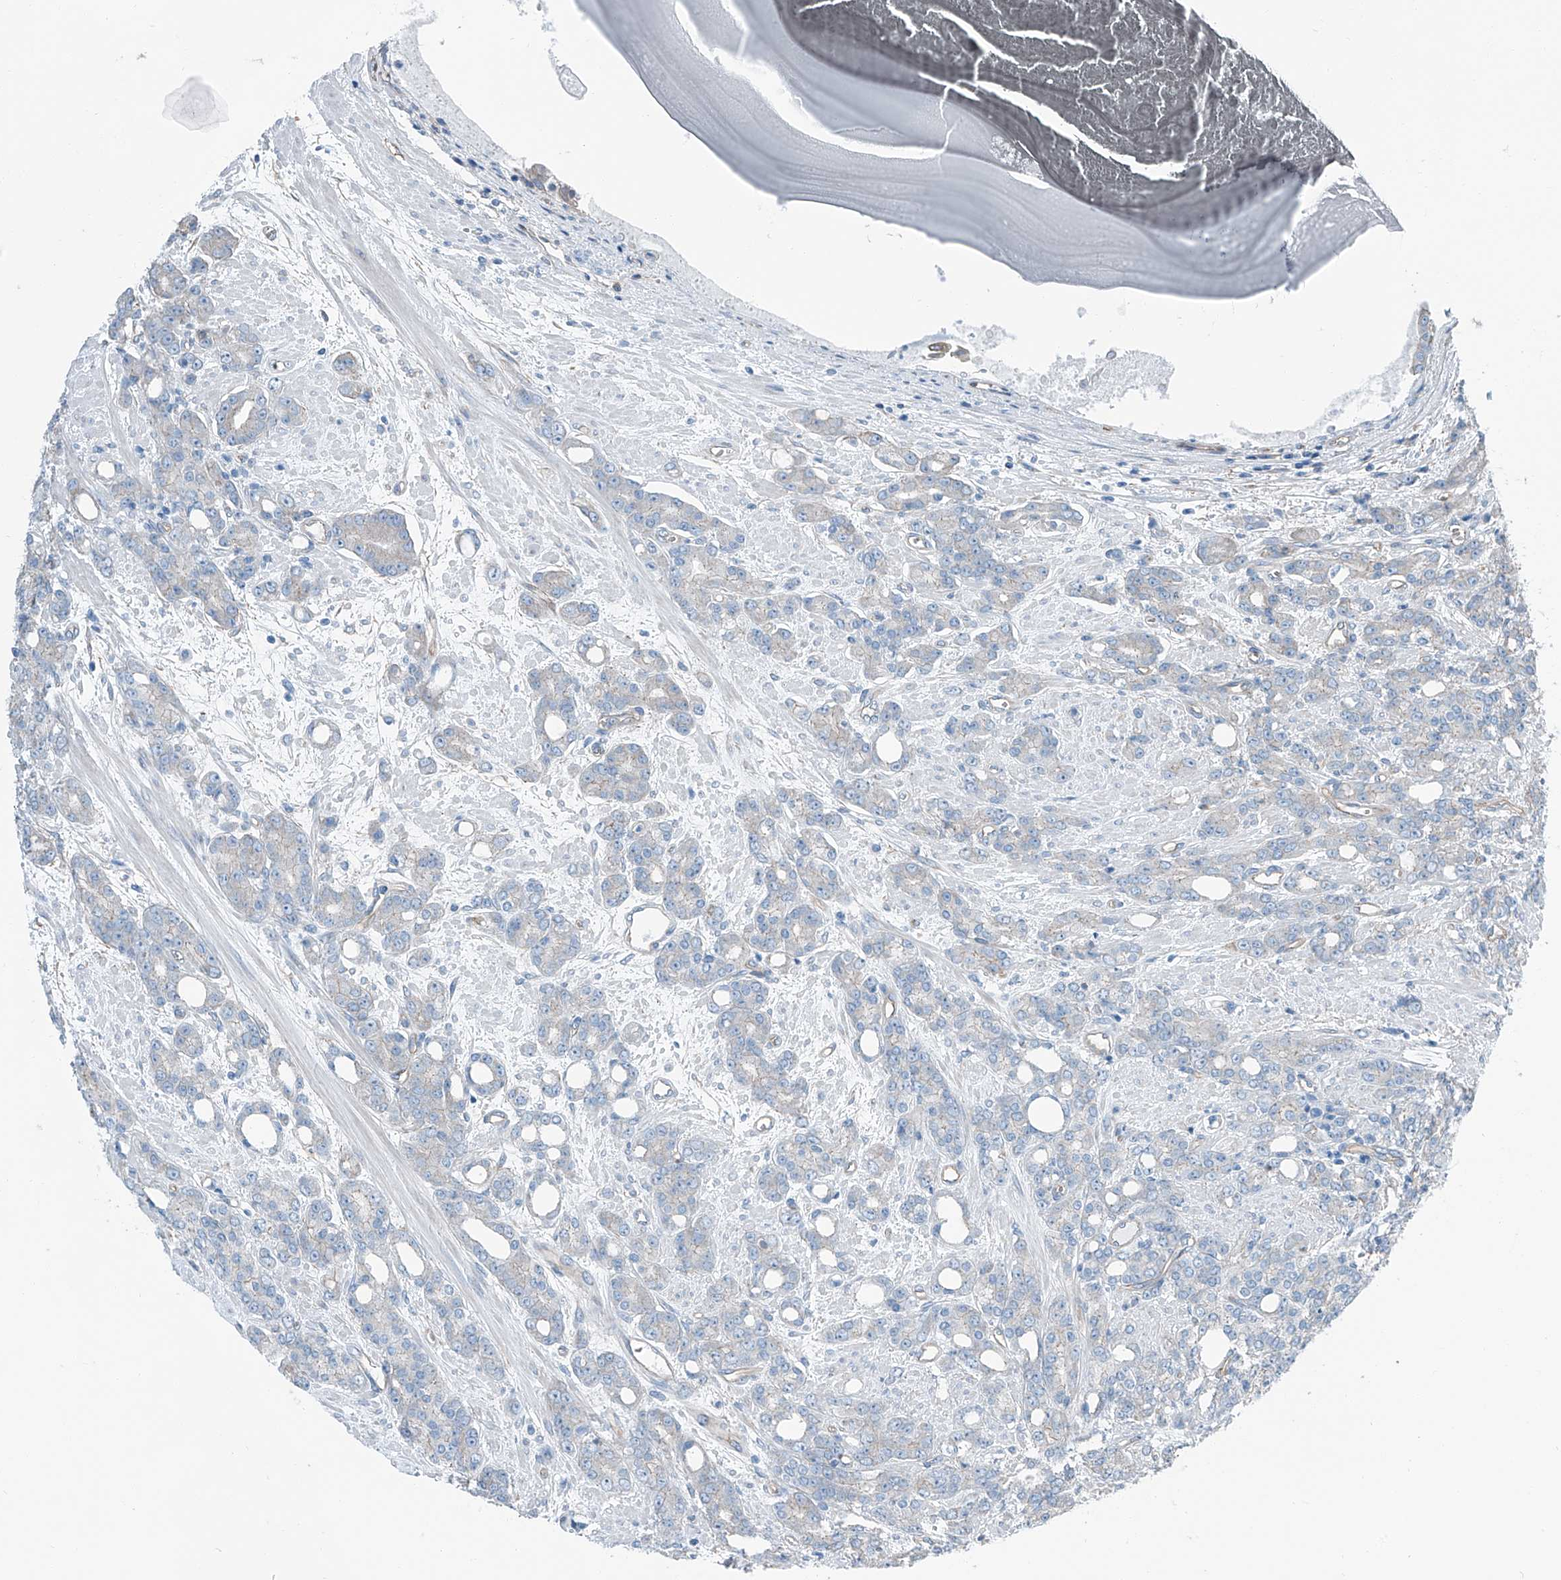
{"staining": {"intensity": "negative", "quantity": "none", "location": "none"}, "tissue": "prostate cancer", "cell_type": "Tumor cells", "image_type": "cancer", "snomed": [{"axis": "morphology", "description": "Adenocarcinoma, High grade"}, {"axis": "topography", "description": "Prostate"}], "caption": "The immunohistochemistry histopathology image has no significant expression in tumor cells of prostate cancer (adenocarcinoma (high-grade)) tissue. Brightfield microscopy of immunohistochemistry stained with DAB (3,3'-diaminobenzidine) (brown) and hematoxylin (blue), captured at high magnification.", "gene": "THEMIS2", "patient": {"sex": "male", "age": 62}}